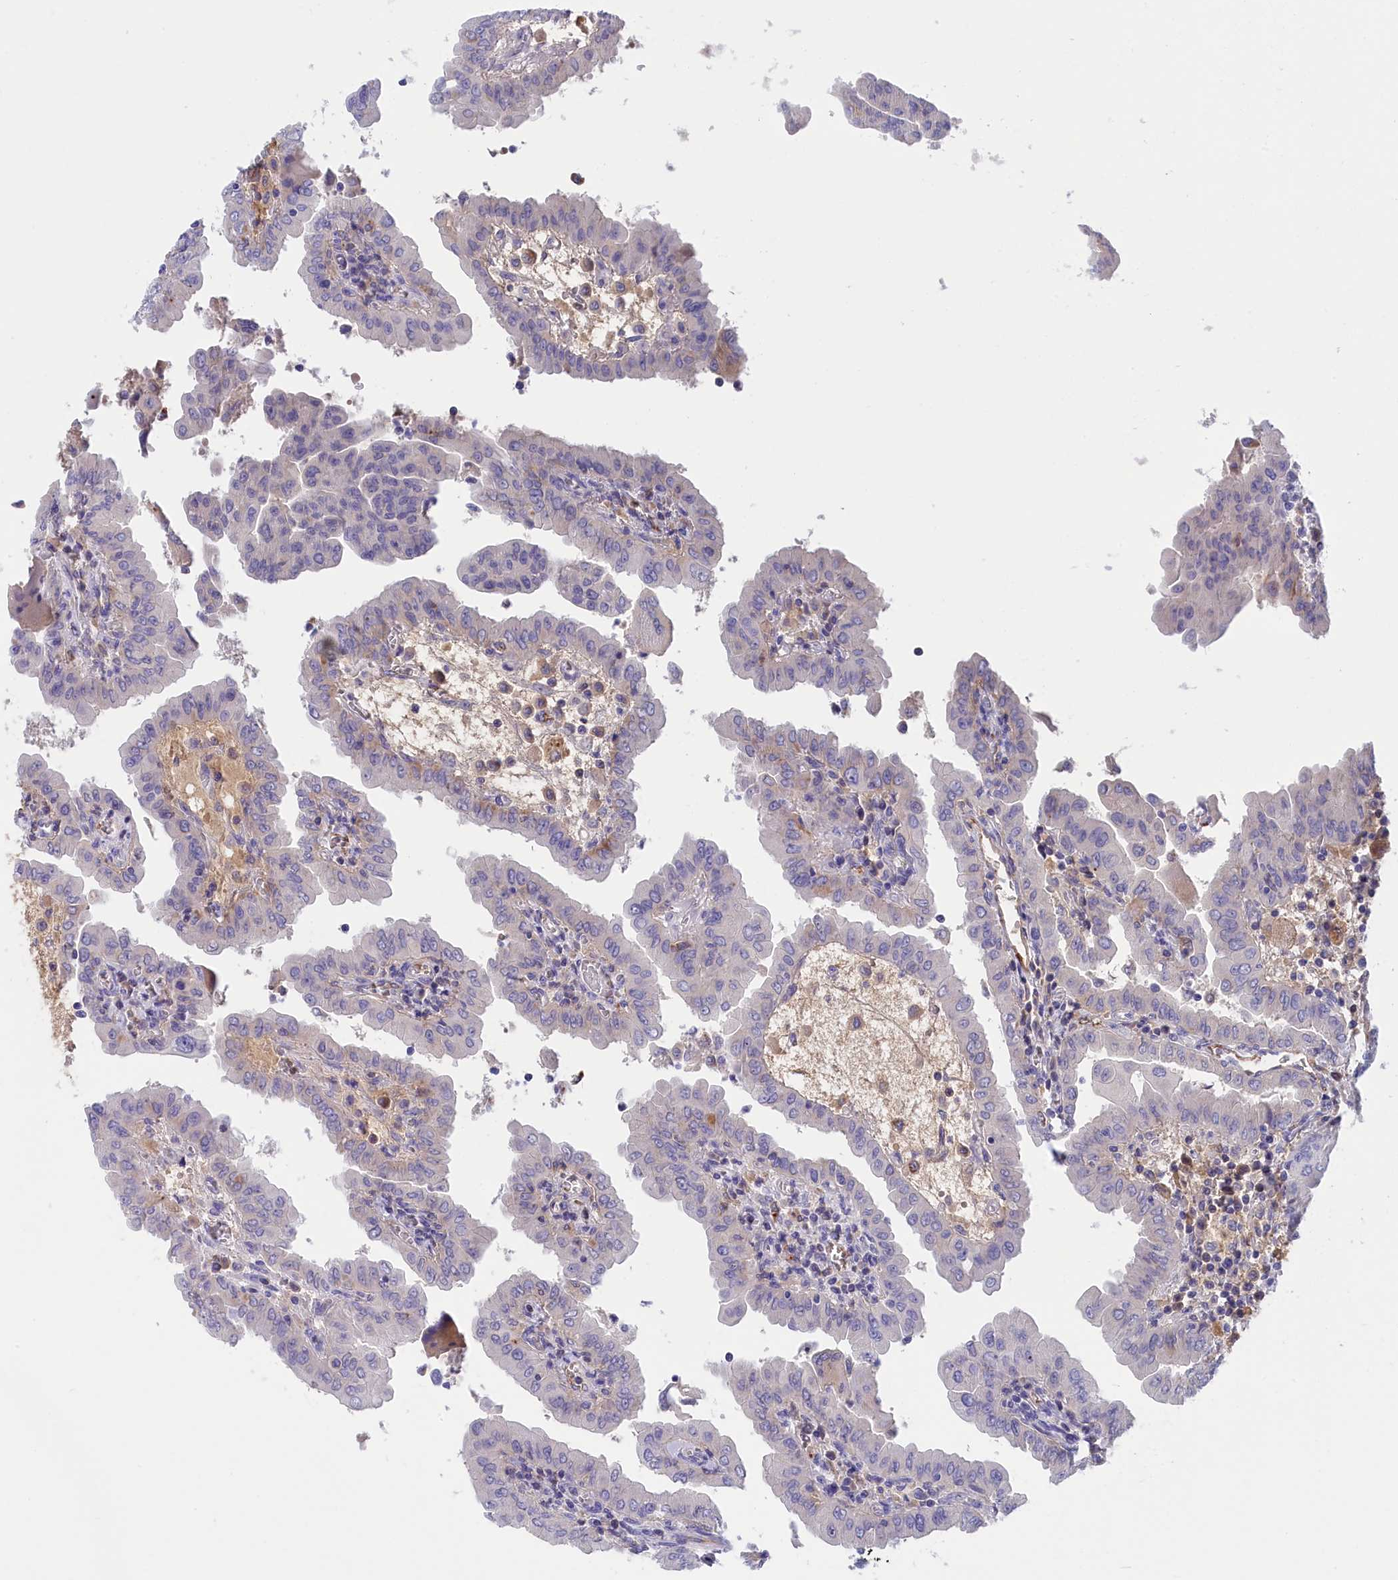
{"staining": {"intensity": "negative", "quantity": "none", "location": "none"}, "tissue": "thyroid cancer", "cell_type": "Tumor cells", "image_type": "cancer", "snomed": [{"axis": "morphology", "description": "Papillary adenocarcinoma, NOS"}, {"axis": "topography", "description": "Thyroid gland"}], "caption": "Tumor cells show no significant protein staining in thyroid cancer.", "gene": "STYX", "patient": {"sex": "male", "age": 33}}